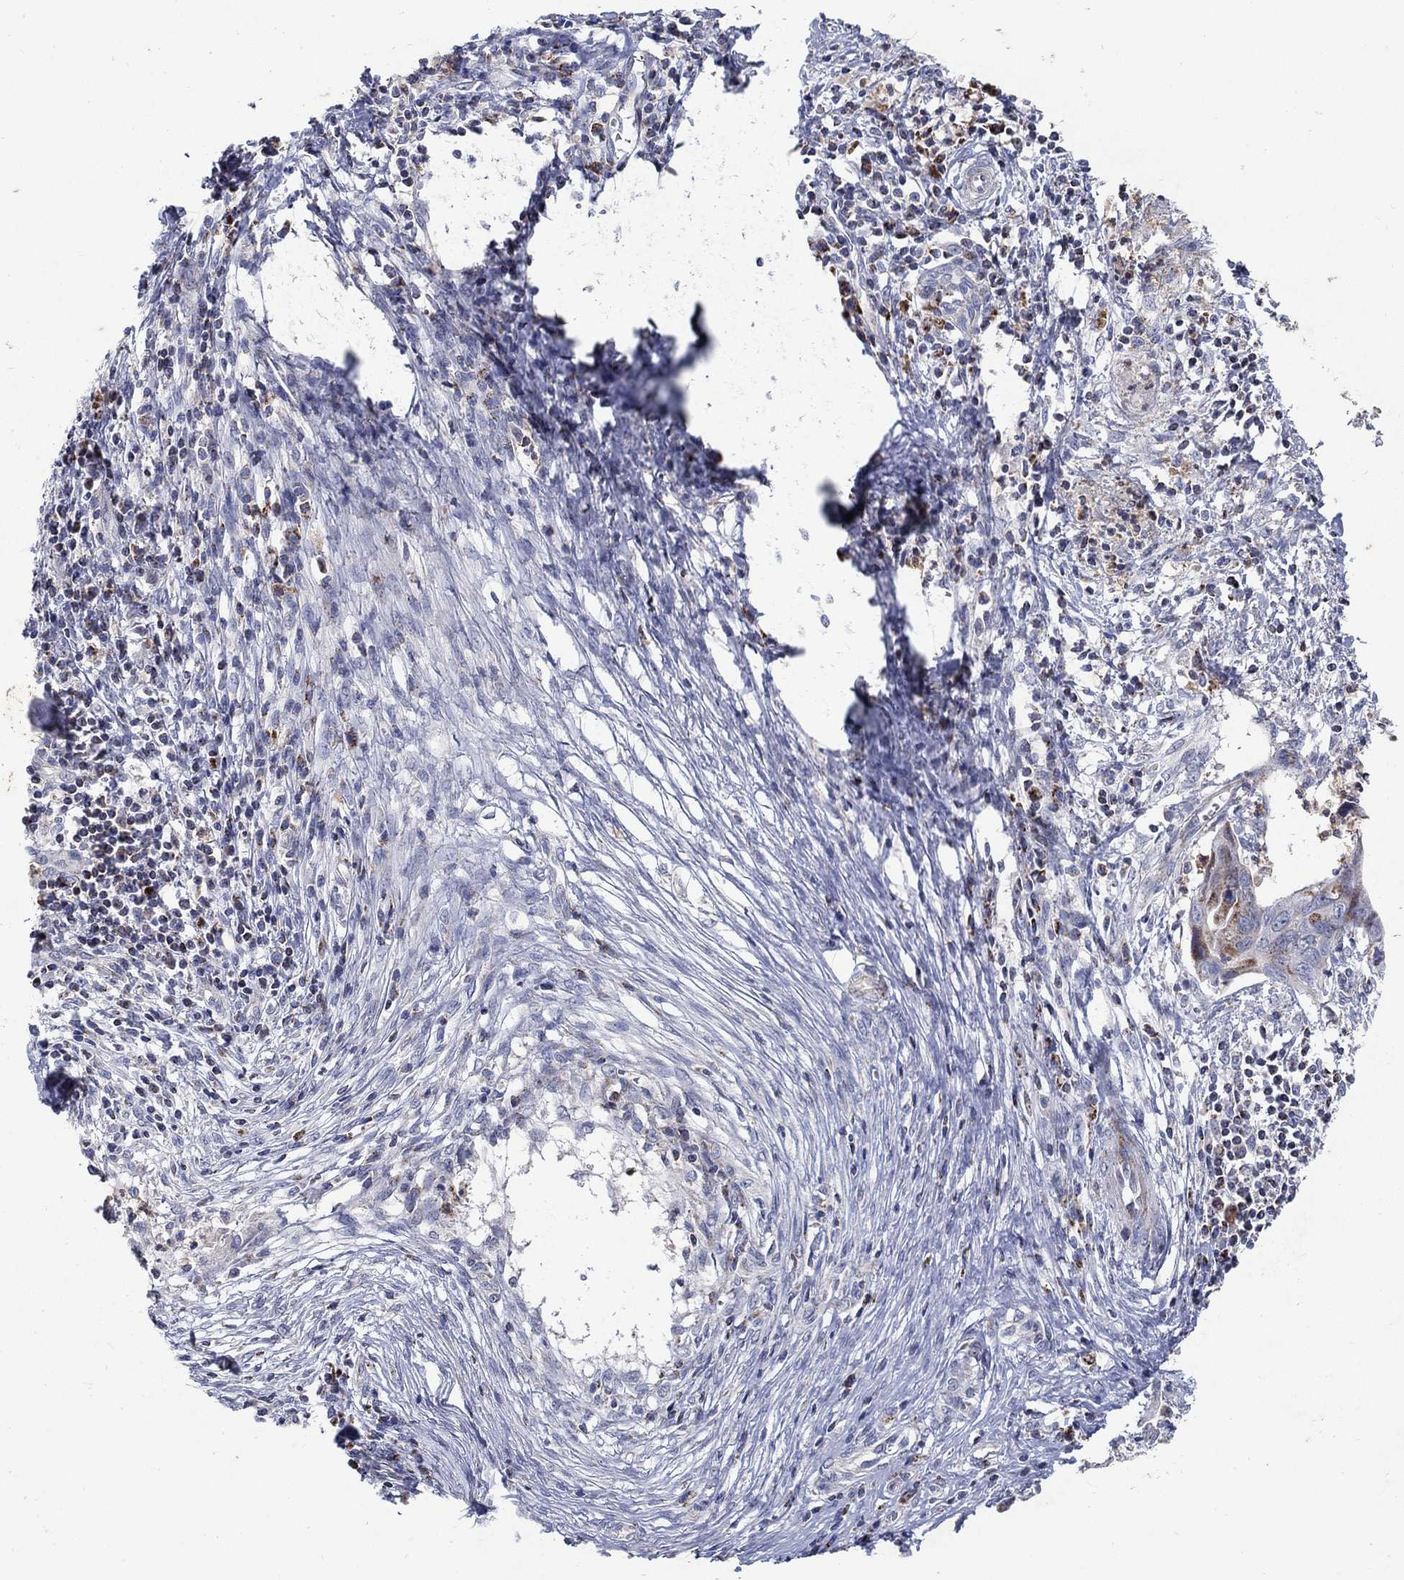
{"staining": {"intensity": "strong", "quantity": "<25%", "location": "cytoplasmic/membranous"}, "tissue": "cervical cancer", "cell_type": "Tumor cells", "image_type": "cancer", "snomed": [{"axis": "morphology", "description": "Adenocarcinoma, NOS"}, {"axis": "topography", "description": "Cervix"}], "caption": "Immunohistochemistry (DAB (3,3'-diaminobenzidine)) staining of human adenocarcinoma (cervical) exhibits strong cytoplasmic/membranous protein expression in approximately <25% of tumor cells.", "gene": "HMX2", "patient": {"sex": "female", "age": 42}}